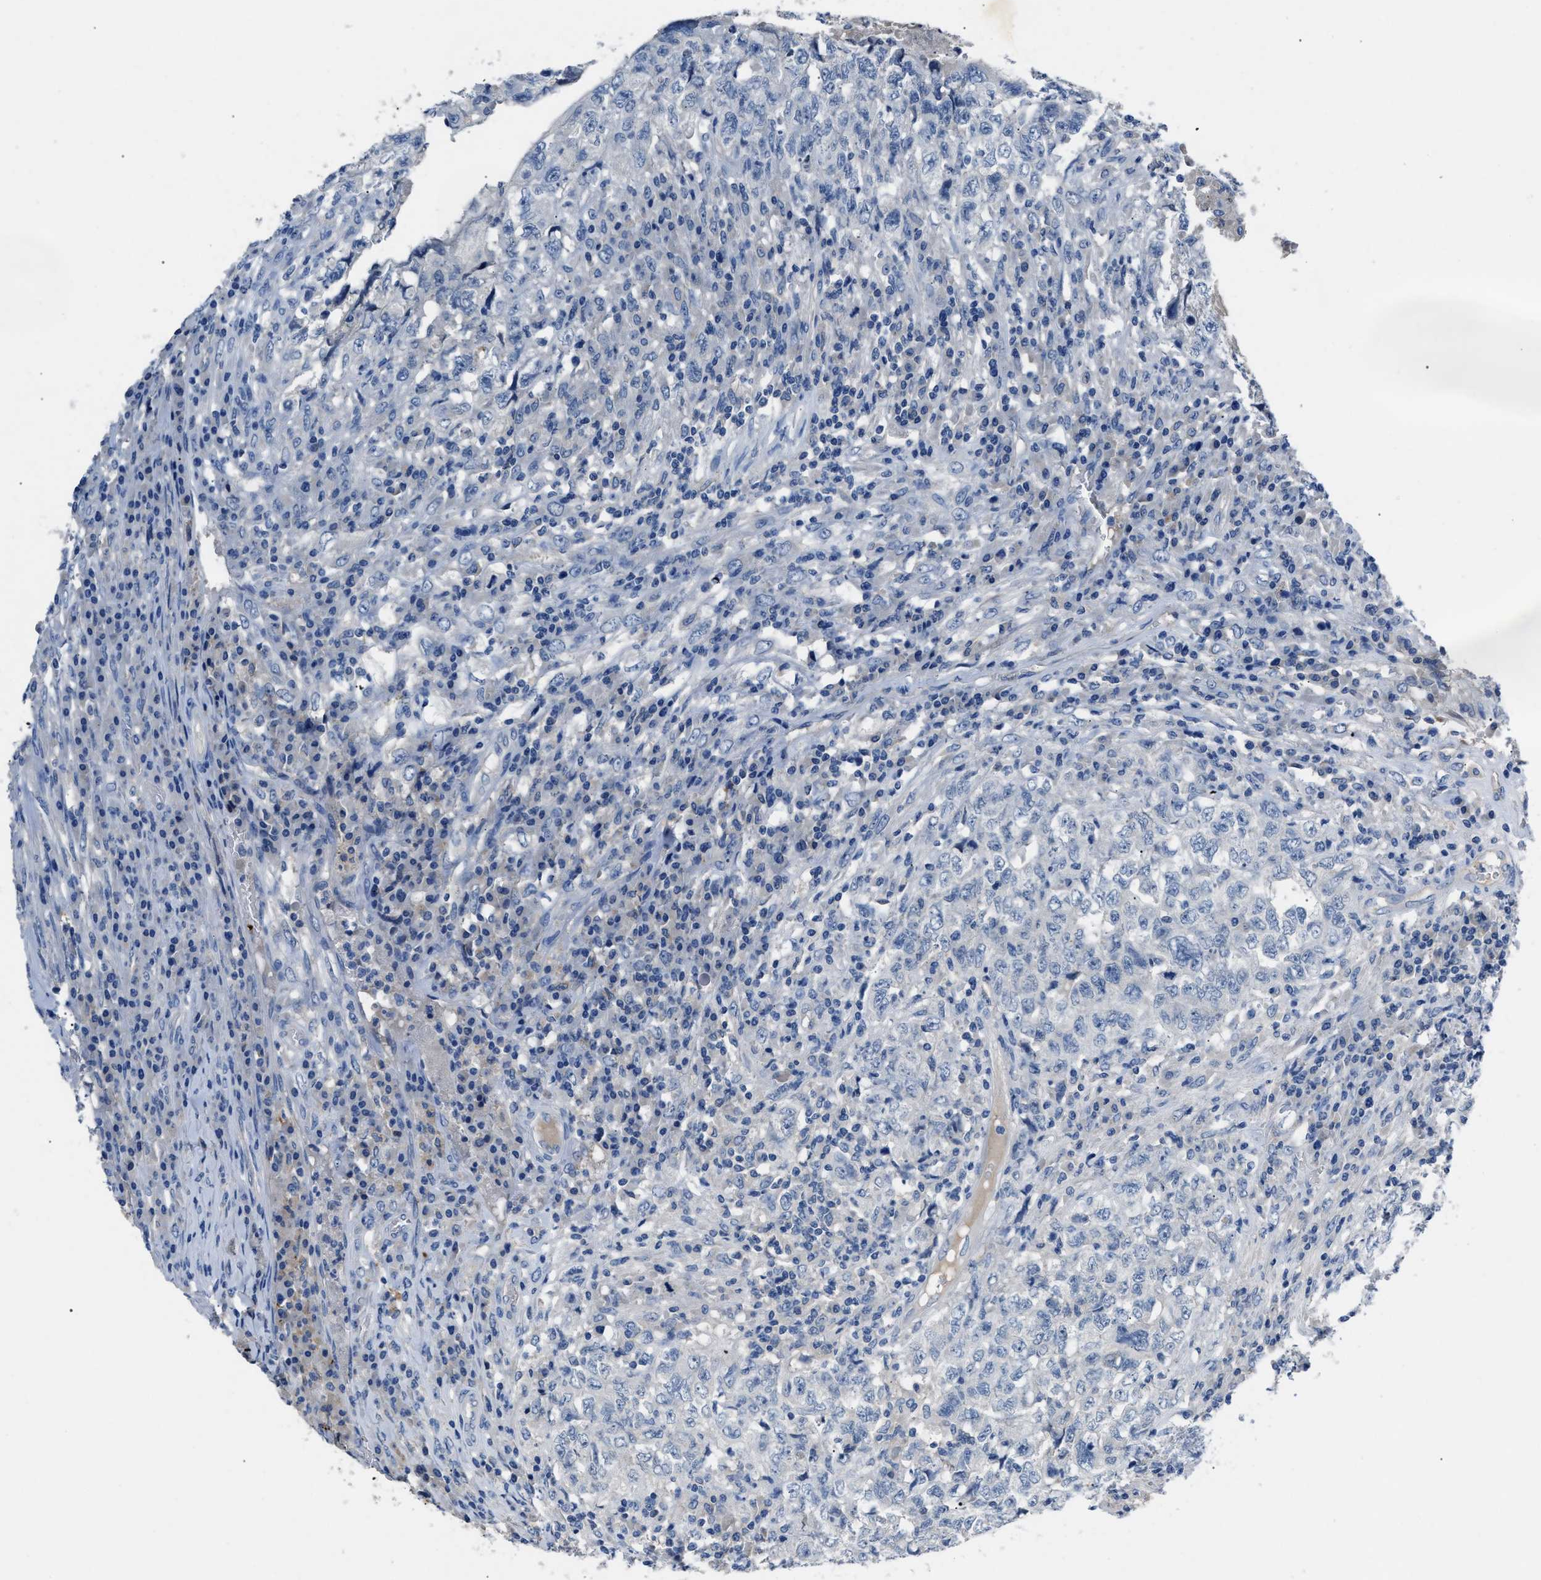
{"staining": {"intensity": "negative", "quantity": "none", "location": "none"}, "tissue": "testis cancer", "cell_type": "Tumor cells", "image_type": "cancer", "snomed": [{"axis": "morphology", "description": "Necrosis, NOS"}, {"axis": "morphology", "description": "Carcinoma, Embryonal, NOS"}, {"axis": "topography", "description": "Testis"}], "caption": "High power microscopy histopathology image of an immunohistochemistry (IHC) photomicrograph of embryonal carcinoma (testis), revealing no significant expression in tumor cells.", "gene": "DNAAF5", "patient": {"sex": "male", "age": 19}}